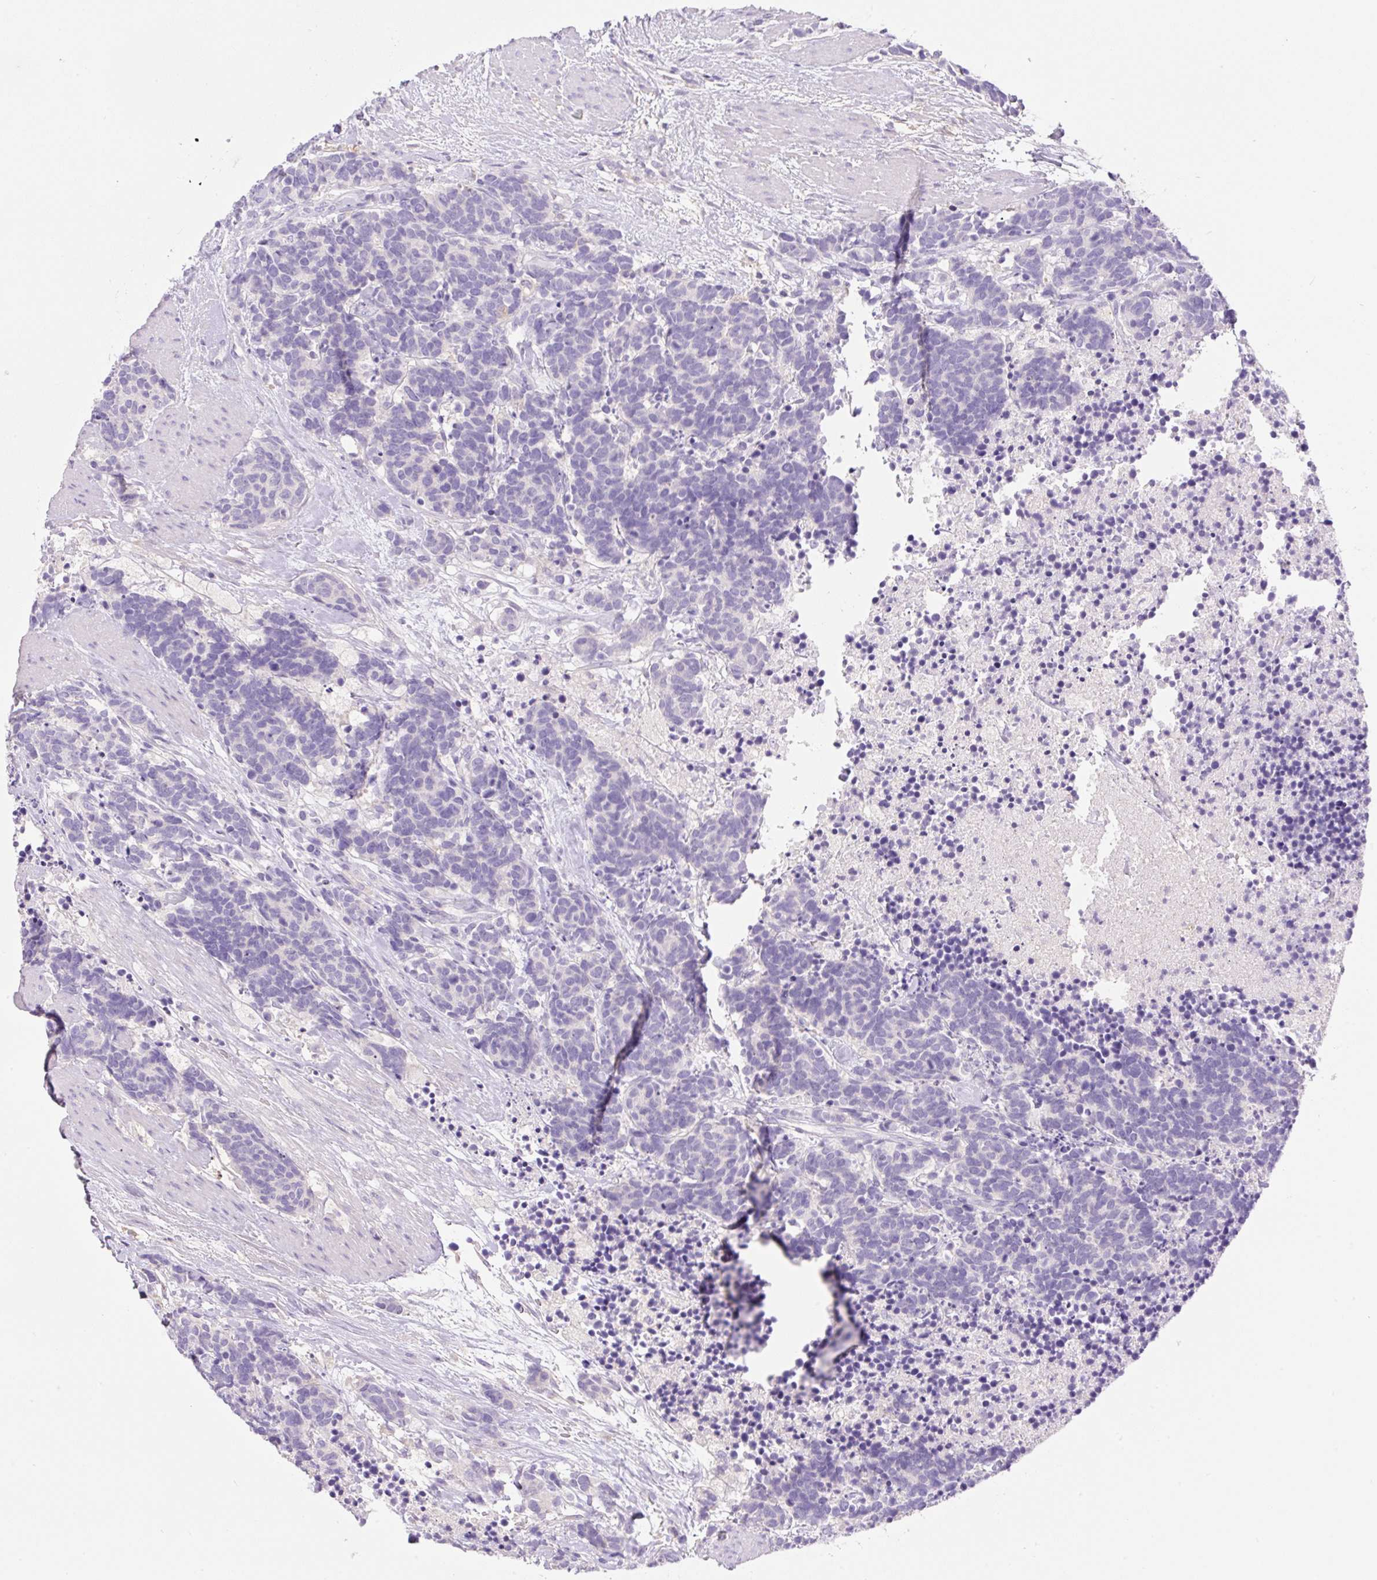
{"staining": {"intensity": "negative", "quantity": "none", "location": "none"}, "tissue": "carcinoid", "cell_type": "Tumor cells", "image_type": "cancer", "snomed": [{"axis": "morphology", "description": "Carcinoma, NOS"}, {"axis": "morphology", "description": "Carcinoid, malignant, NOS"}, {"axis": "topography", "description": "Prostate"}], "caption": "Immunohistochemical staining of human carcinoma shows no significant expression in tumor cells.", "gene": "TDRD15", "patient": {"sex": "male", "age": 57}}